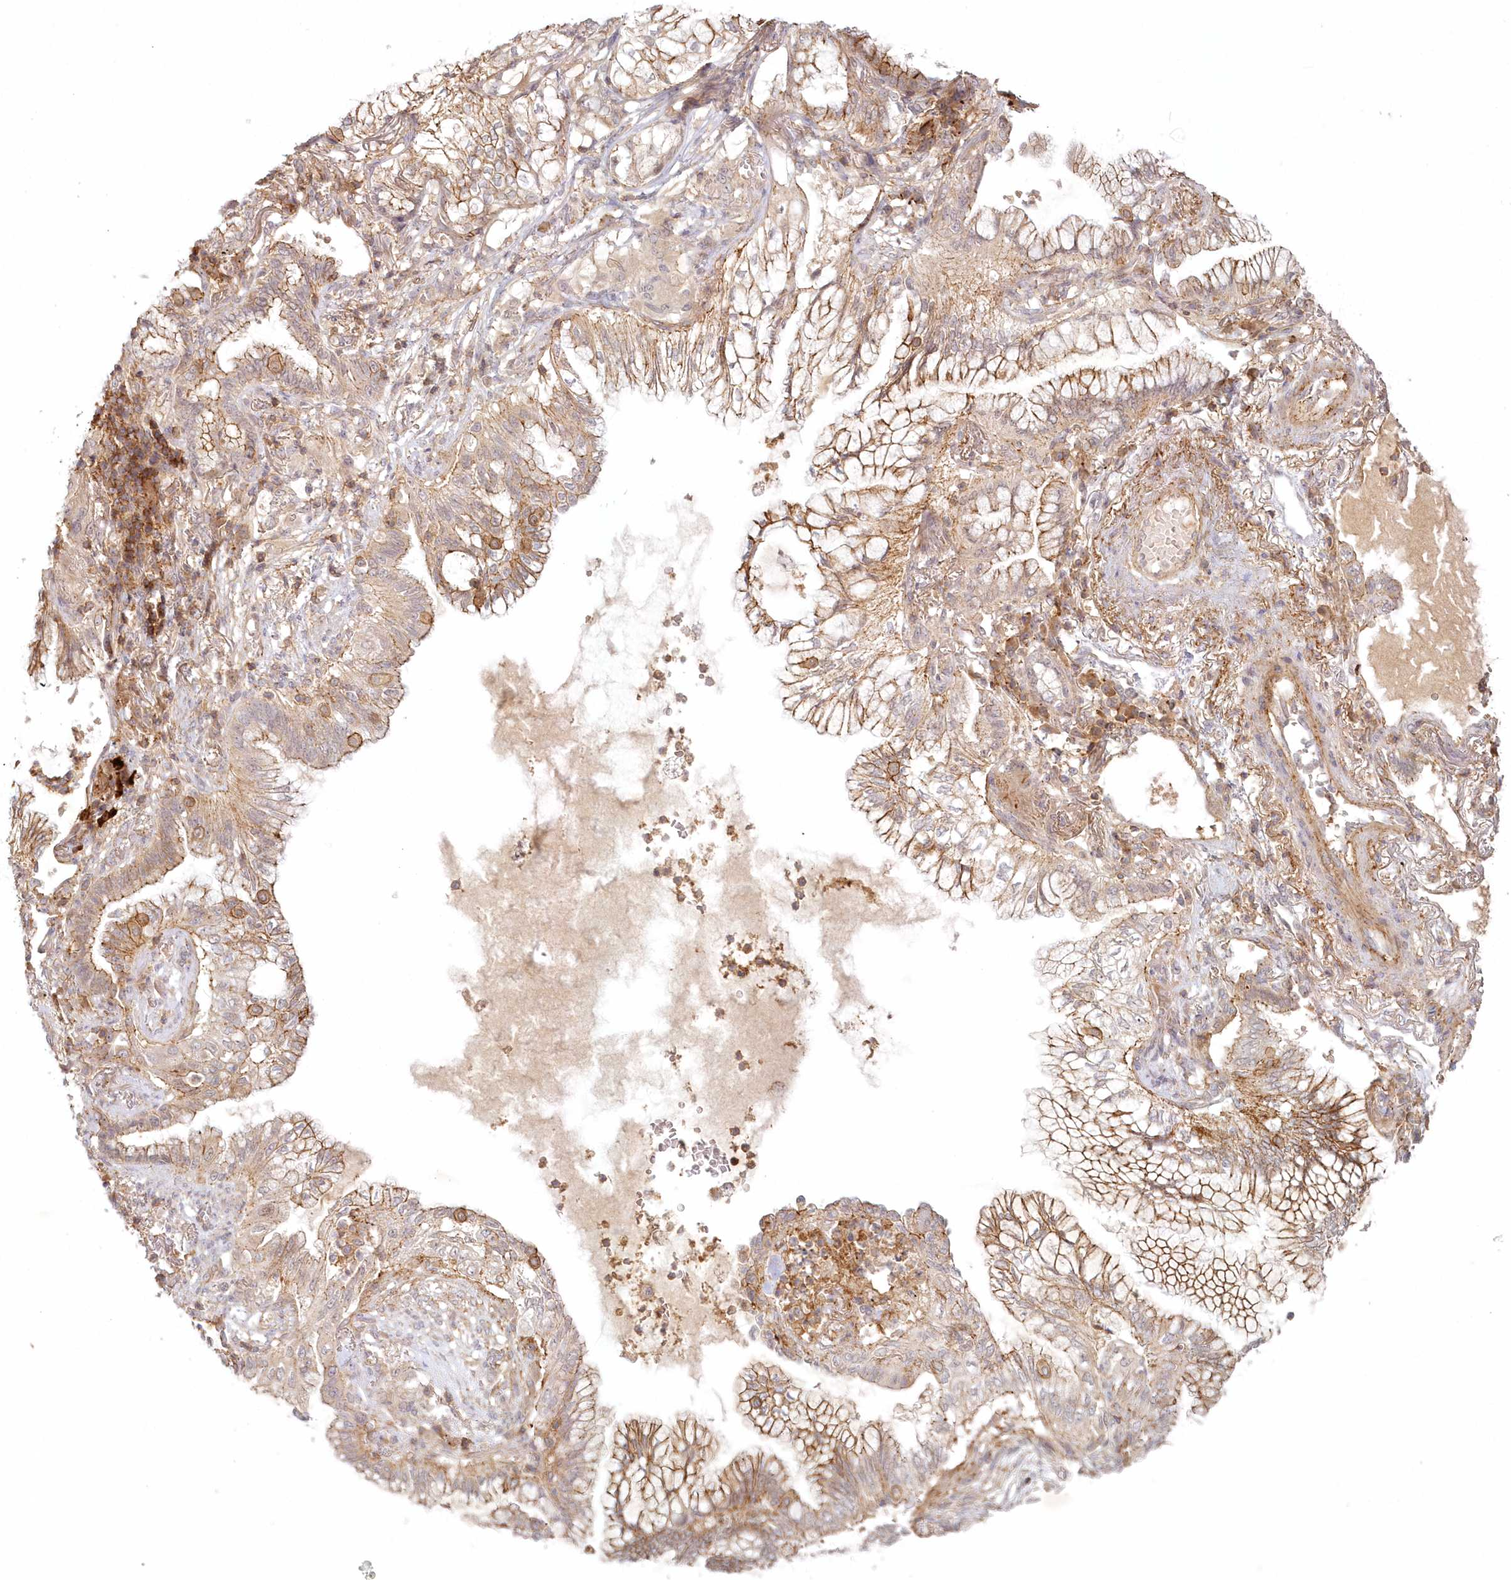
{"staining": {"intensity": "moderate", "quantity": ">75%", "location": "cytoplasmic/membranous"}, "tissue": "lung cancer", "cell_type": "Tumor cells", "image_type": "cancer", "snomed": [{"axis": "morphology", "description": "Adenocarcinoma, NOS"}, {"axis": "topography", "description": "Lung"}], "caption": "Lung cancer was stained to show a protein in brown. There is medium levels of moderate cytoplasmic/membranous positivity in approximately >75% of tumor cells.", "gene": "TOGARAM2", "patient": {"sex": "female", "age": 70}}